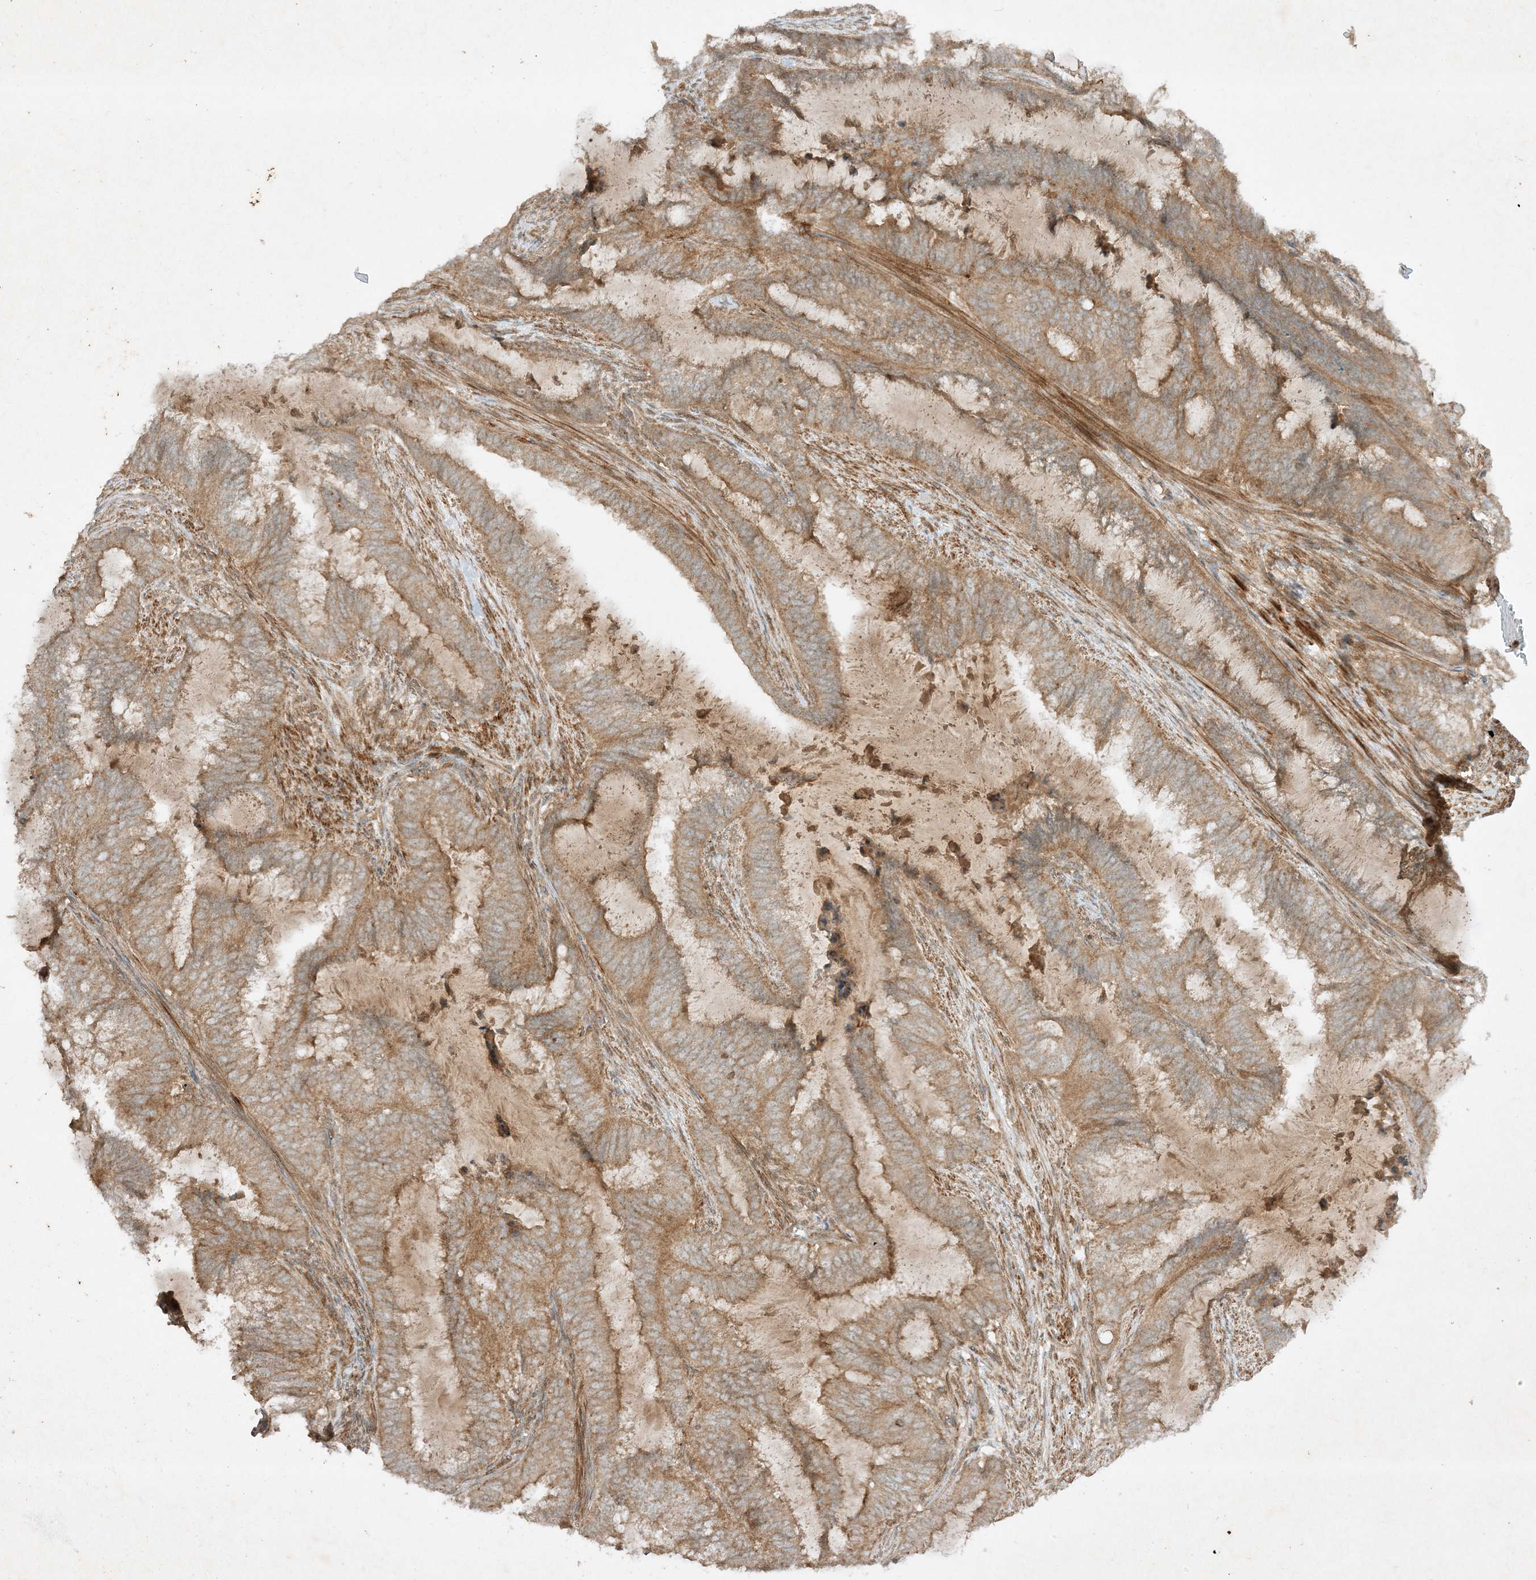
{"staining": {"intensity": "moderate", "quantity": ">75%", "location": "cytoplasmic/membranous"}, "tissue": "endometrial cancer", "cell_type": "Tumor cells", "image_type": "cancer", "snomed": [{"axis": "morphology", "description": "Adenocarcinoma, NOS"}, {"axis": "topography", "description": "Endometrium"}], "caption": "A high-resolution image shows immunohistochemistry (IHC) staining of endometrial cancer, which demonstrates moderate cytoplasmic/membranous expression in about >75% of tumor cells.", "gene": "XRN1", "patient": {"sex": "female", "age": 51}}